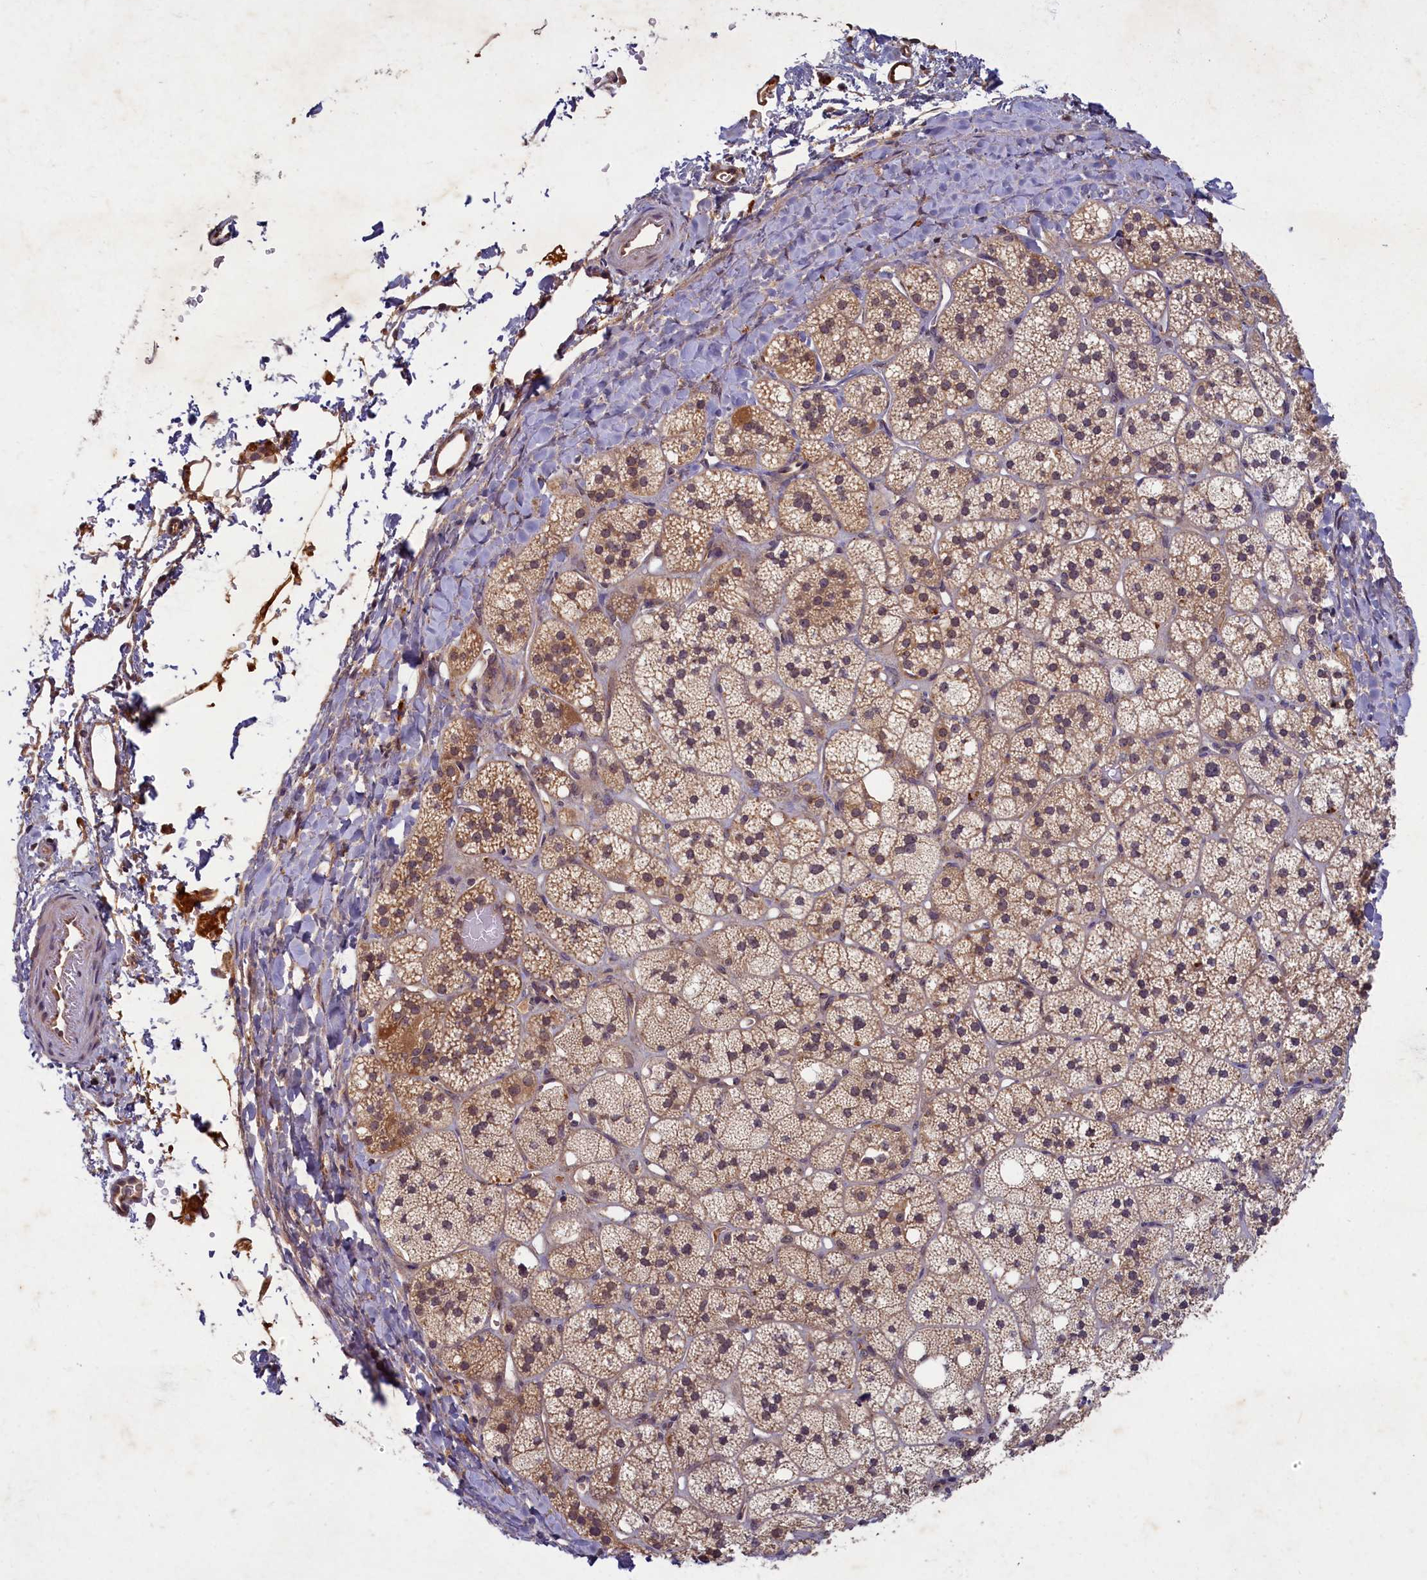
{"staining": {"intensity": "moderate", "quantity": ">75%", "location": "cytoplasmic/membranous"}, "tissue": "adrenal gland", "cell_type": "Glandular cells", "image_type": "normal", "snomed": [{"axis": "morphology", "description": "Normal tissue, NOS"}, {"axis": "topography", "description": "Adrenal gland"}], "caption": "Immunohistochemical staining of unremarkable human adrenal gland displays moderate cytoplasmic/membranous protein positivity in about >75% of glandular cells.", "gene": "BICD1", "patient": {"sex": "male", "age": 61}}